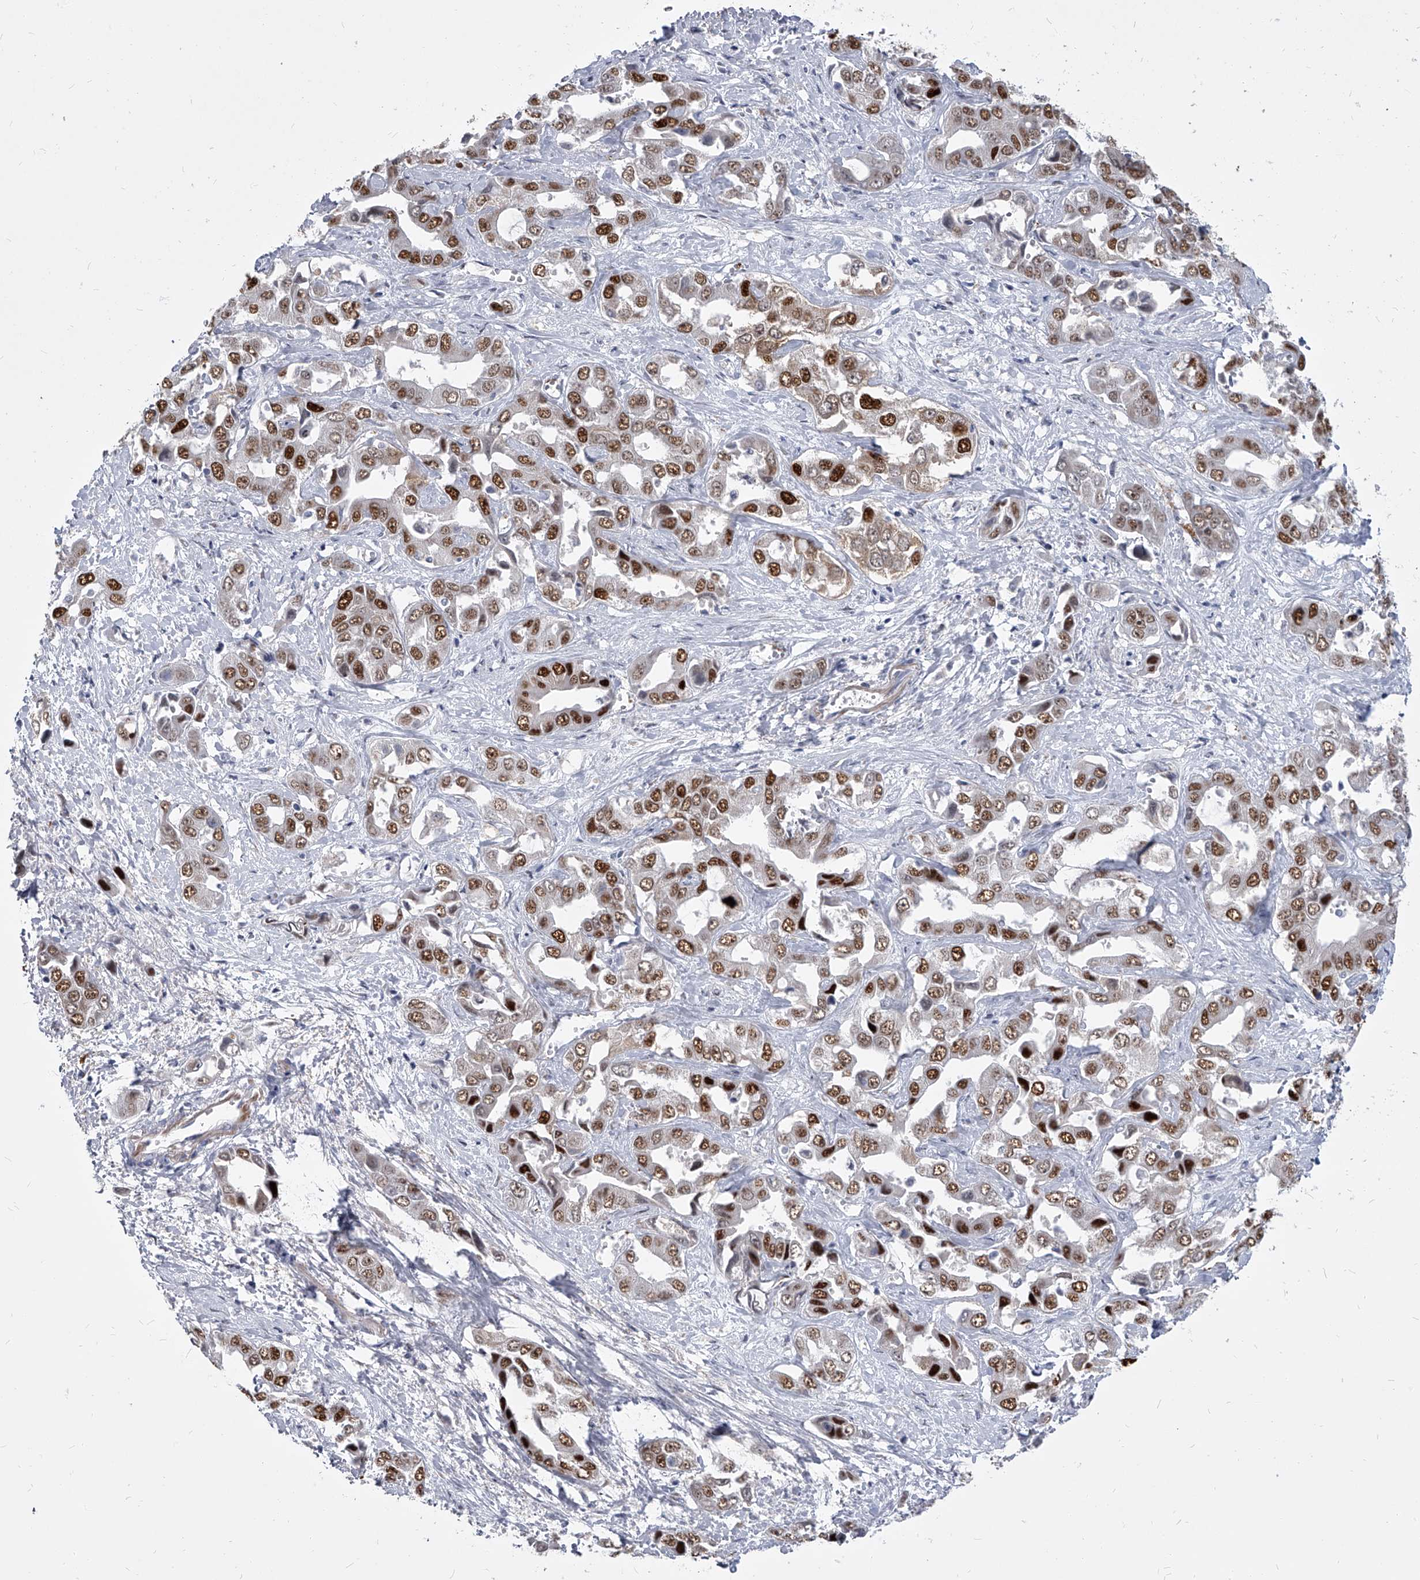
{"staining": {"intensity": "strong", "quantity": "25%-75%", "location": "nuclear"}, "tissue": "liver cancer", "cell_type": "Tumor cells", "image_type": "cancer", "snomed": [{"axis": "morphology", "description": "Cholangiocarcinoma"}, {"axis": "topography", "description": "Liver"}], "caption": "Immunohistochemistry histopathology image of human liver cancer (cholangiocarcinoma) stained for a protein (brown), which demonstrates high levels of strong nuclear positivity in about 25%-75% of tumor cells.", "gene": "EVA1C", "patient": {"sex": "female", "age": 52}}